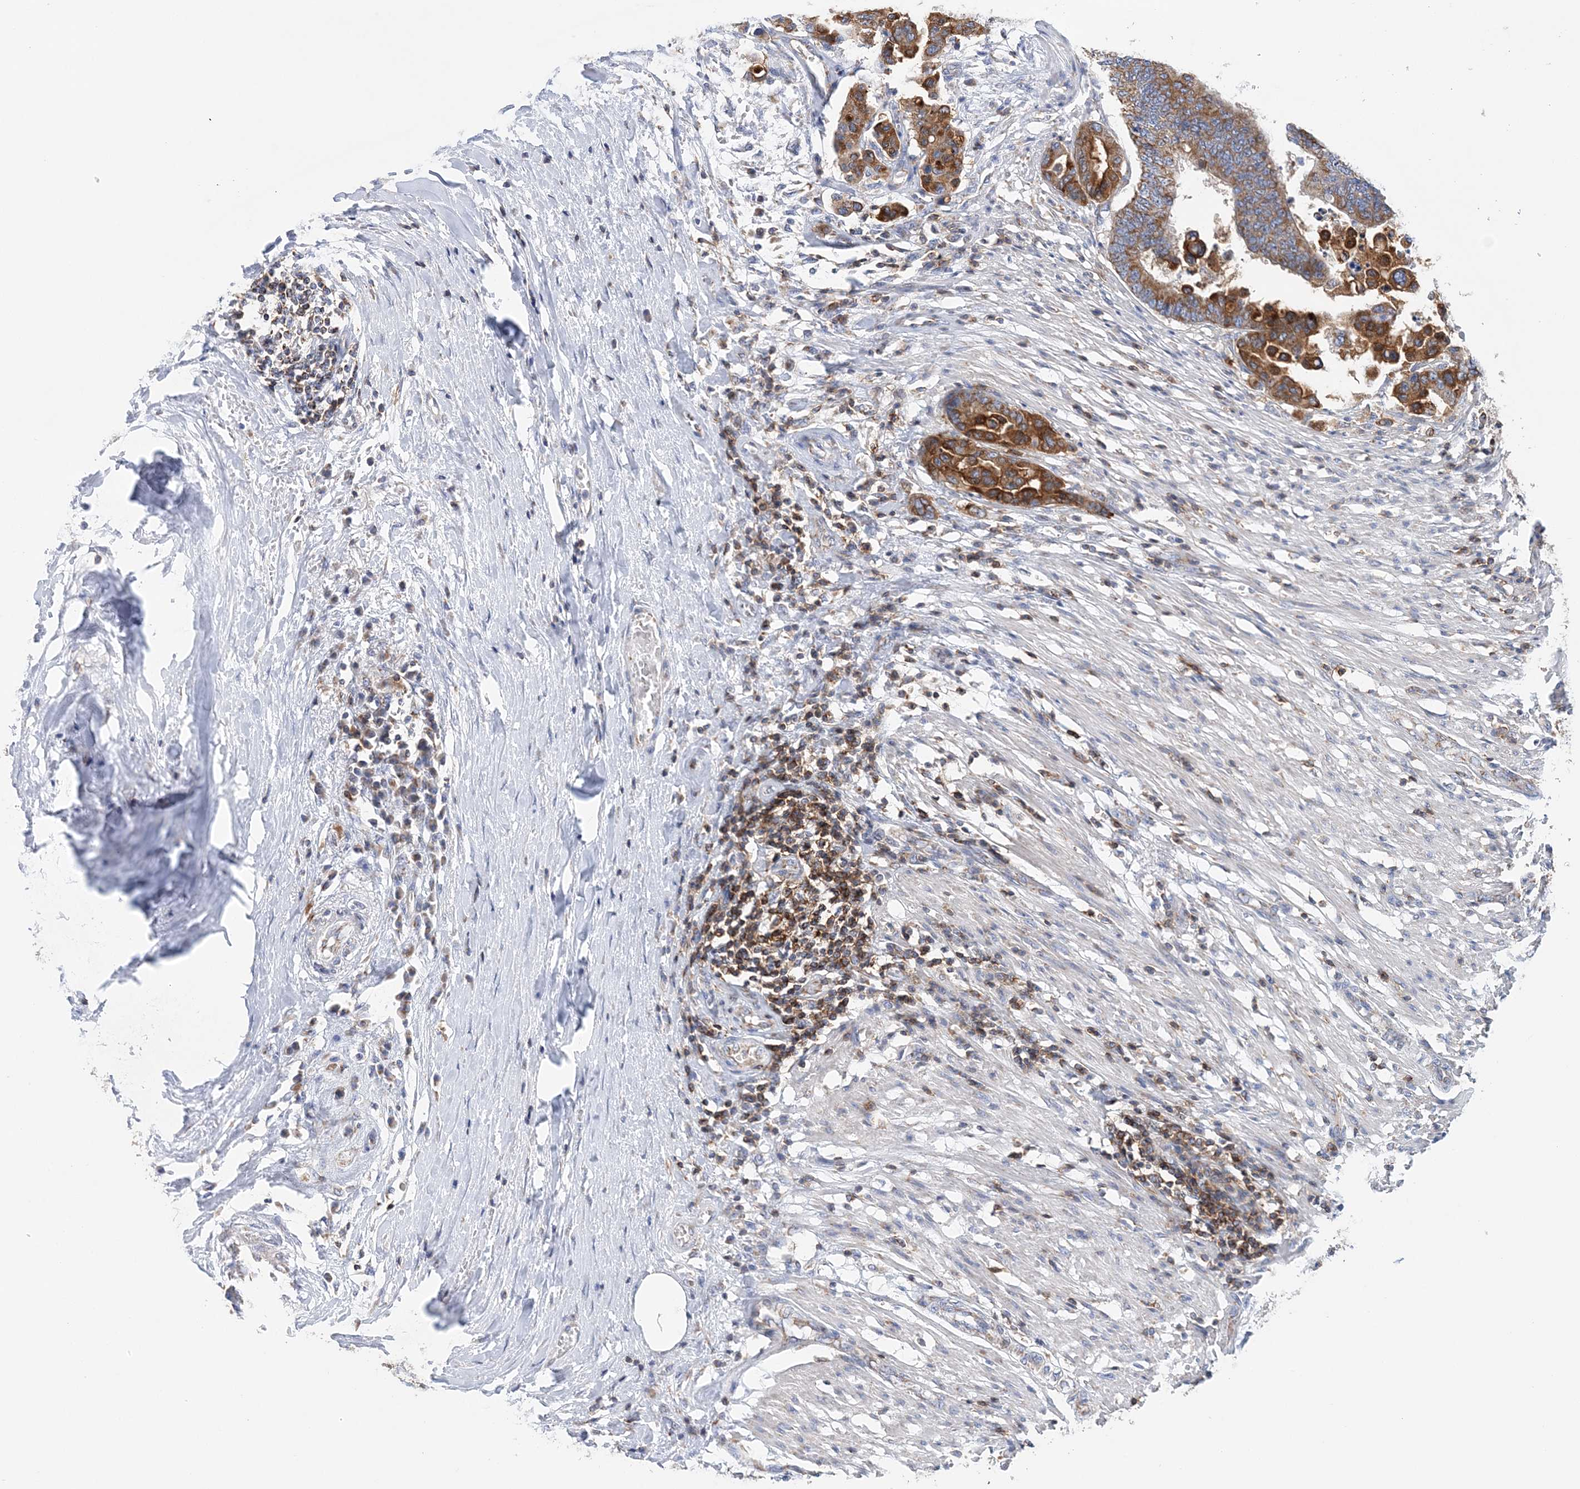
{"staining": {"intensity": "strong", "quantity": ">75%", "location": "cytoplasmic/membranous"}, "tissue": "colorectal cancer", "cell_type": "Tumor cells", "image_type": "cancer", "snomed": [{"axis": "morphology", "description": "Normal tissue, NOS"}, {"axis": "morphology", "description": "Adenocarcinoma, NOS"}, {"axis": "topography", "description": "Colon"}], "caption": "Human adenocarcinoma (colorectal) stained for a protein (brown) shows strong cytoplasmic/membranous positive staining in about >75% of tumor cells.", "gene": "TTC32", "patient": {"sex": "male", "age": 82}}